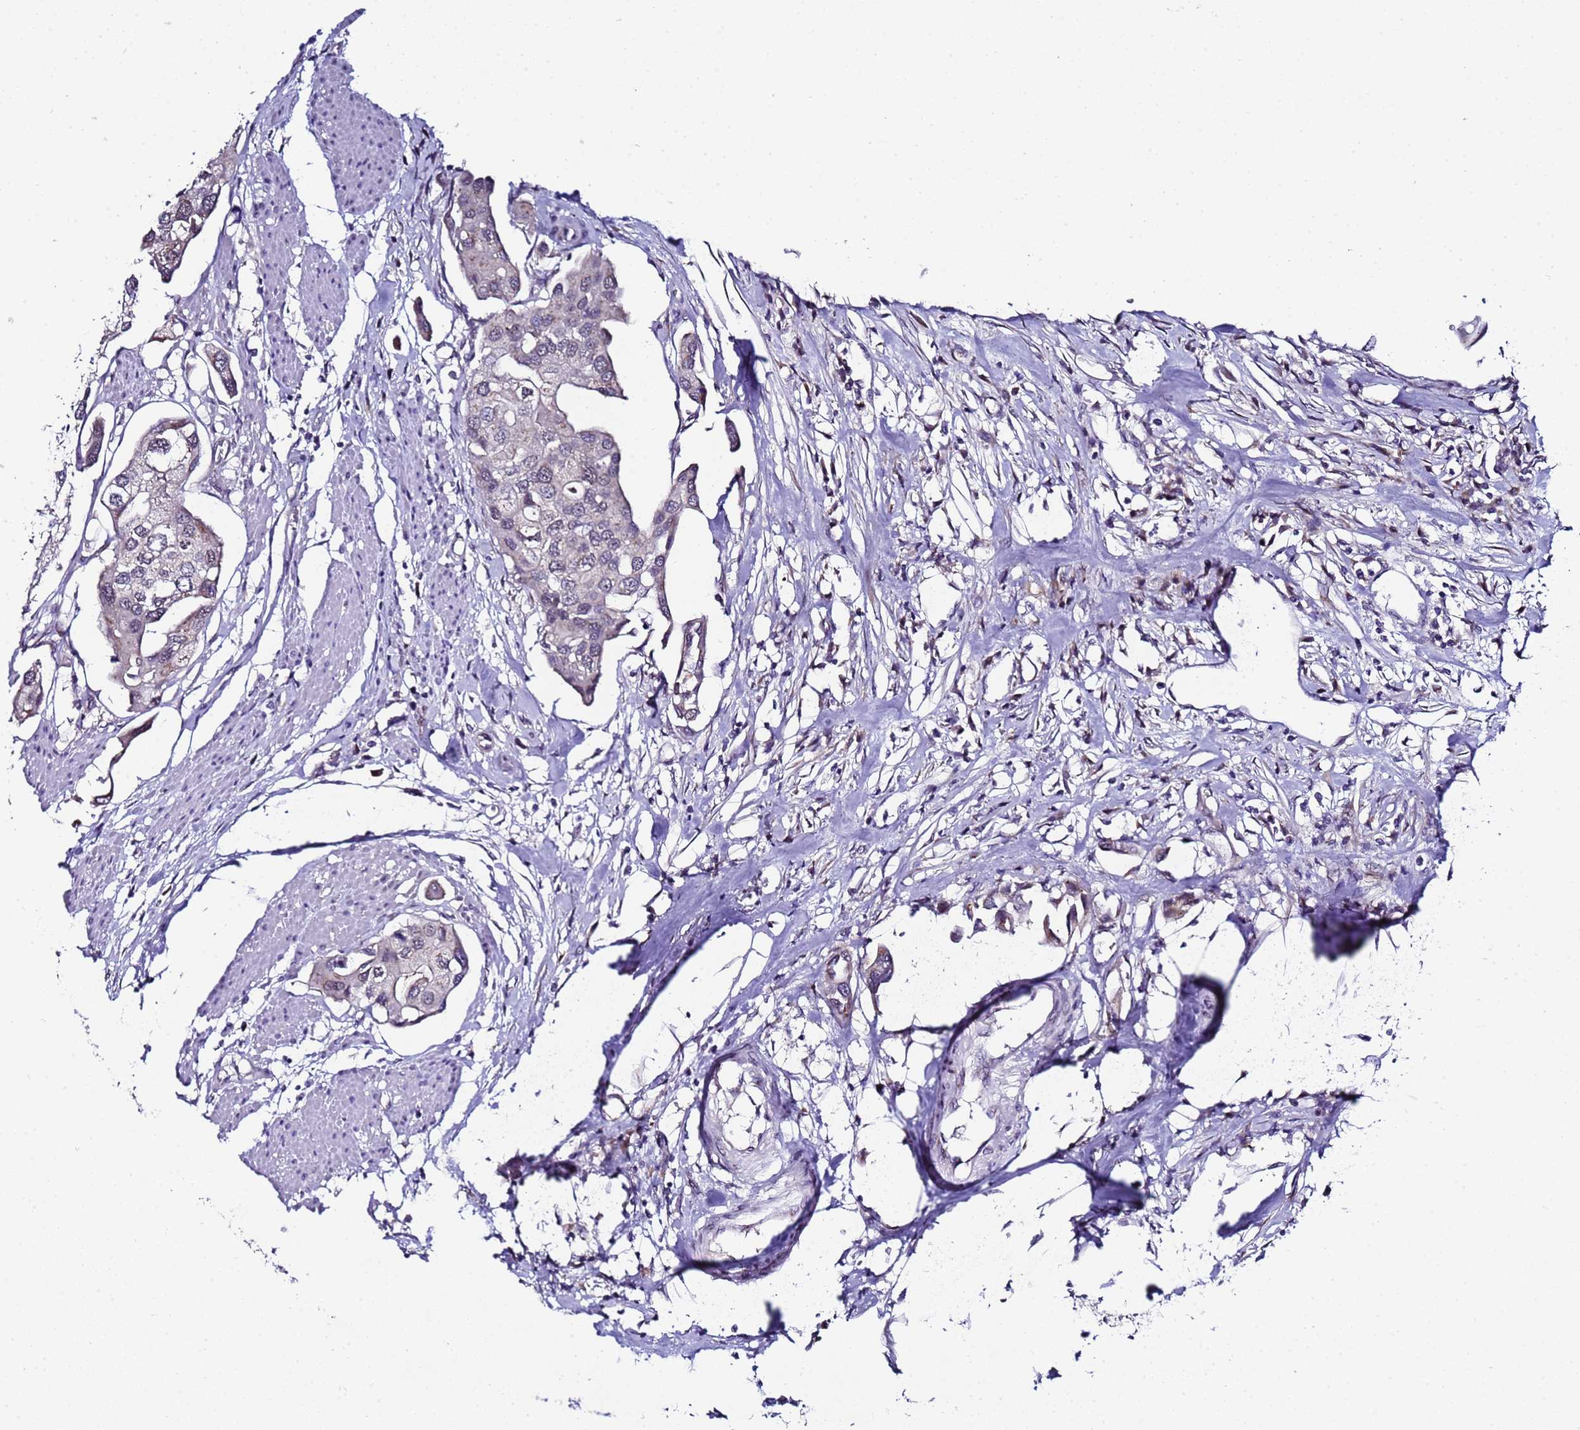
{"staining": {"intensity": "negative", "quantity": "none", "location": "none"}, "tissue": "urothelial cancer", "cell_type": "Tumor cells", "image_type": "cancer", "snomed": [{"axis": "morphology", "description": "Urothelial carcinoma, High grade"}, {"axis": "topography", "description": "Urinary bladder"}], "caption": "Tumor cells are negative for brown protein staining in urothelial carcinoma (high-grade).", "gene": "C19orf47", "patient": {"sex": "male", "age": 64}}